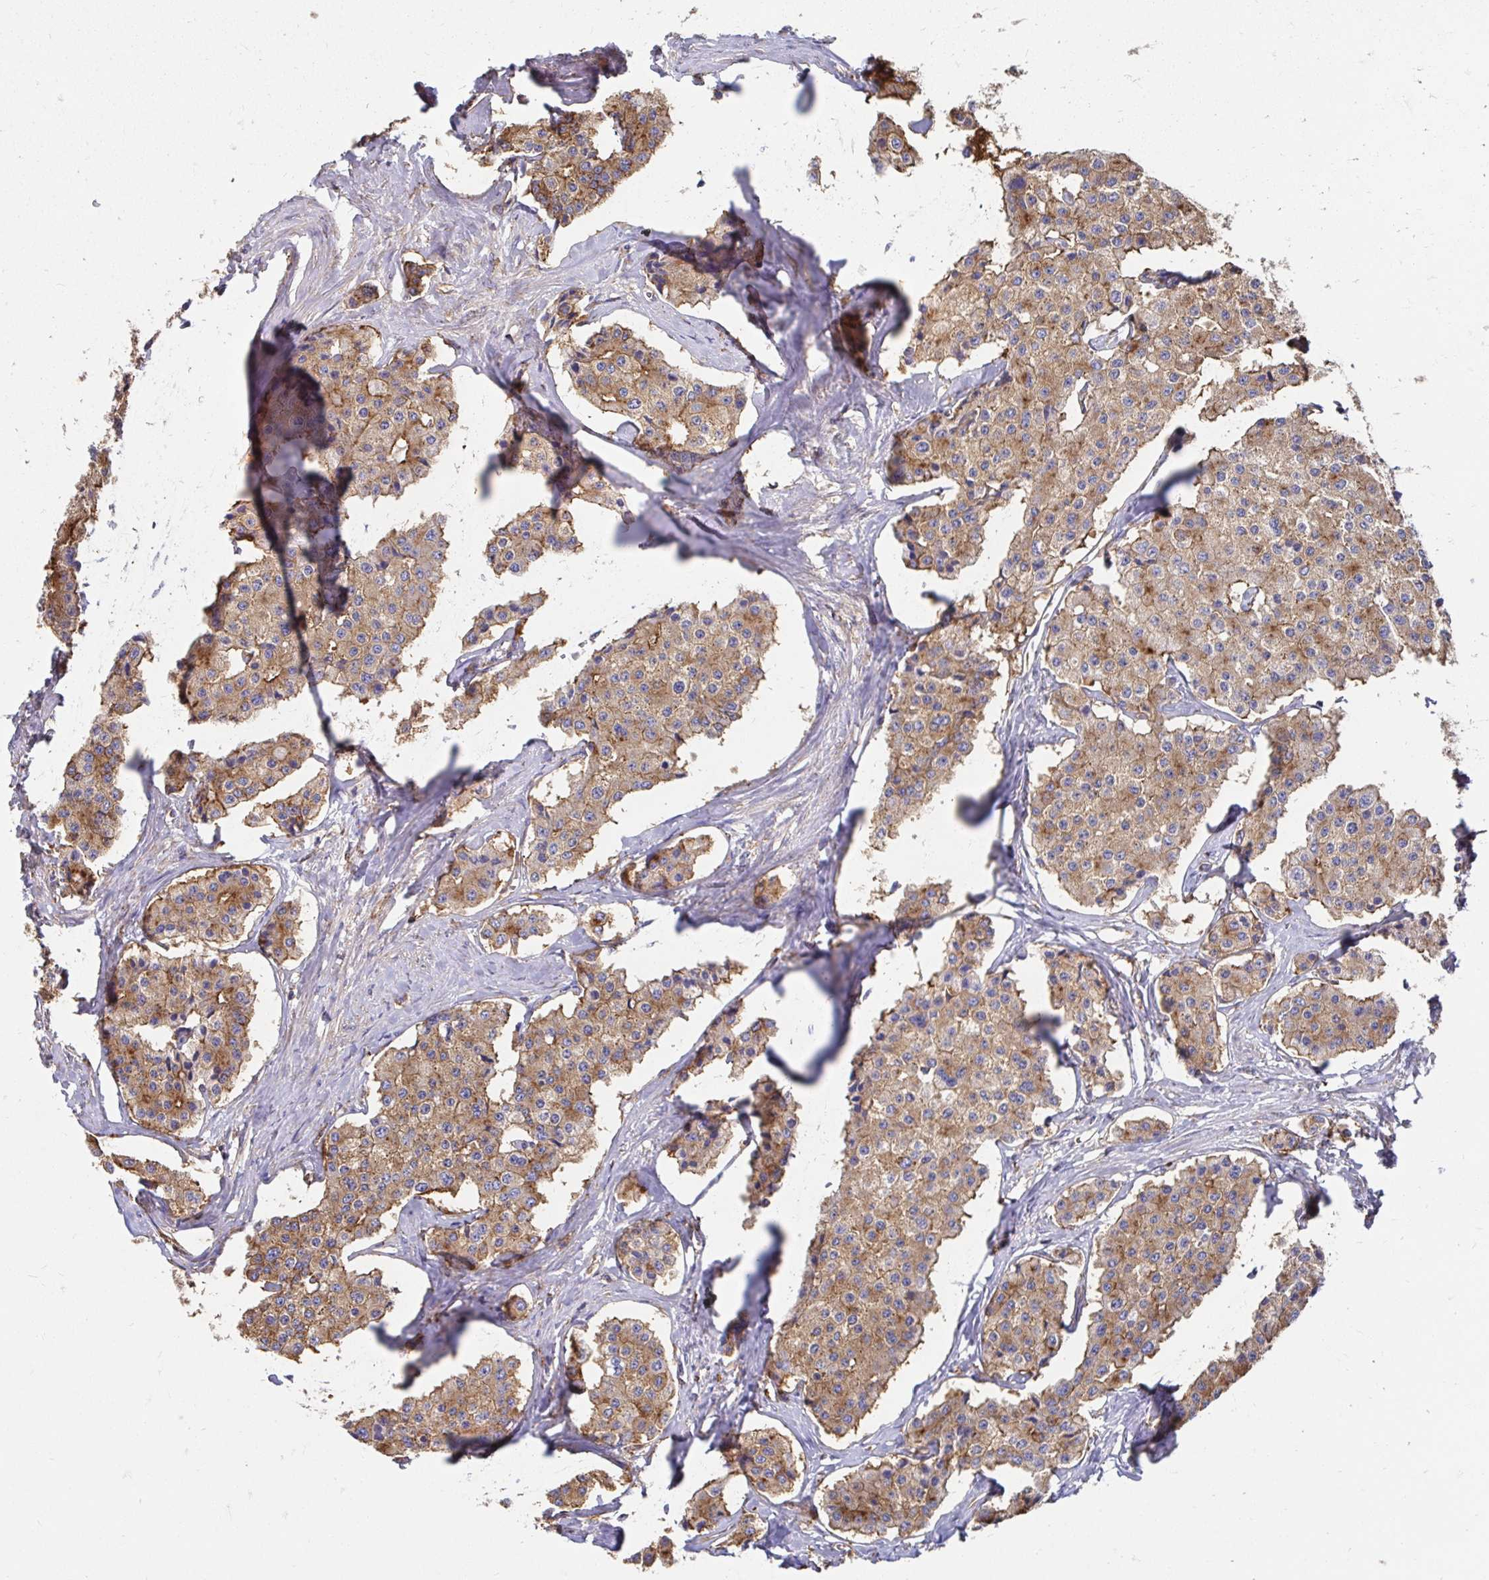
{"staining": {"intensity": "moderate", "quantity": ">75%", "location": "cytoplasmic/membranous"}, "tissue": "carcinoid", "cell_type": "Tumor cells", "image_type": "cancer", "snomed": [{"axis": "morphology", "description": "Carcinoid, malignant, NOS"}, {"axis": "topography", "description": "Small intestine"}], "caption": "An immunohistochemistry histopathology image of neoplastic tissue is shown. Protein staining in brown highlights moderate cytoplasmic/membranous positivity in carcinoid (malignant) within tumor cells.", "gene": "CLTC", "patient": {"sex": "female", "age": 65}}